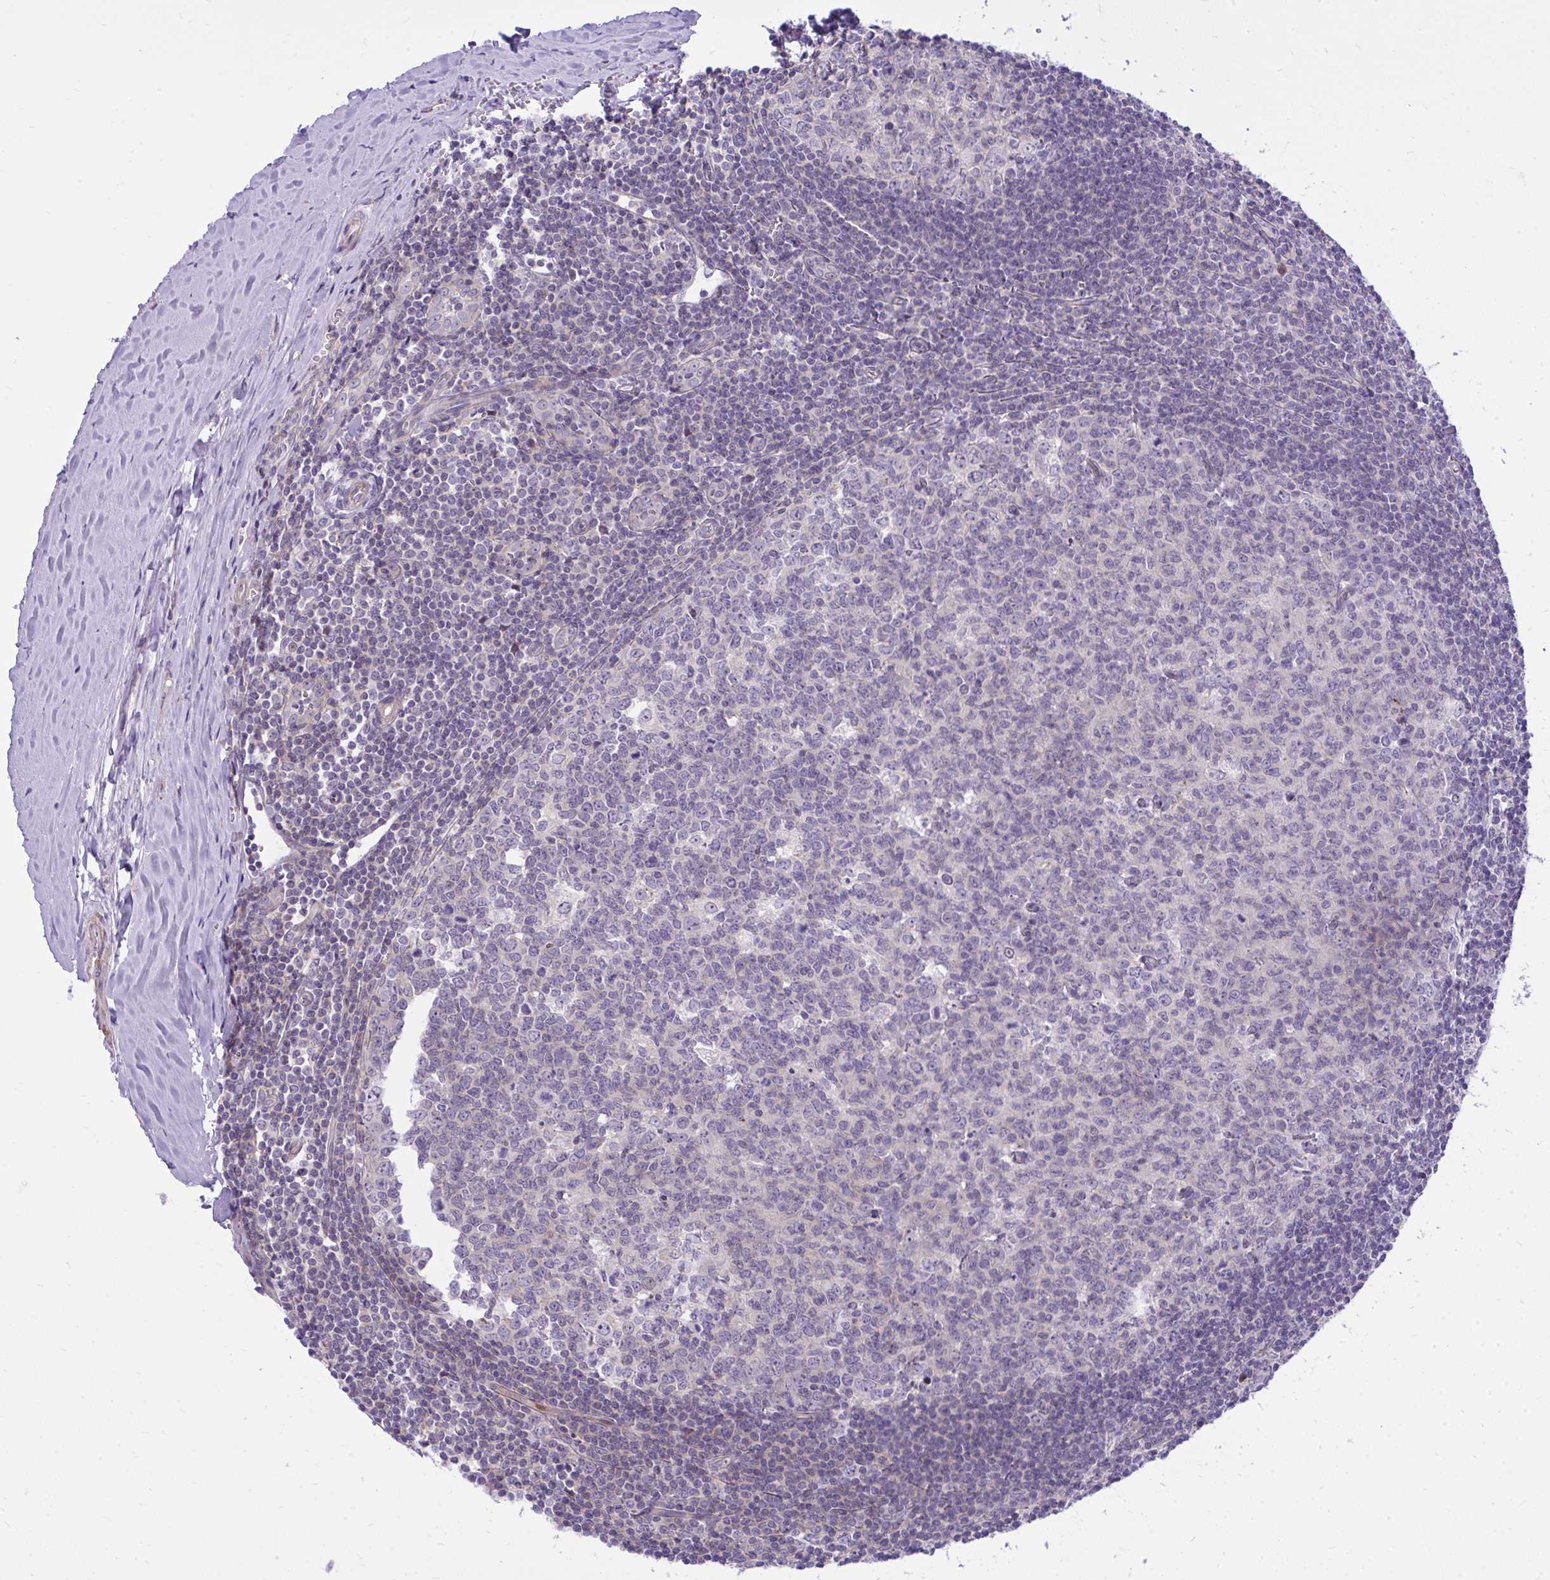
{"staining": {"intensity": "negative", "quantity": "none", "location": "none"}, "tissue": "tonsil", "cell_type": "Germinal center cells", "image_type": "normal", "snomed": [{"axis": "morphology", "description": "Normal tissue, NOS"}, {"axis": "topography", "description": "Tonsil"}], "caption": "This is an IHC photomicrograph of benign tonsil. There is no expression in germinal center cells.", "gene": "GRK4", "patient": {"sex": "male", "age": 27}}